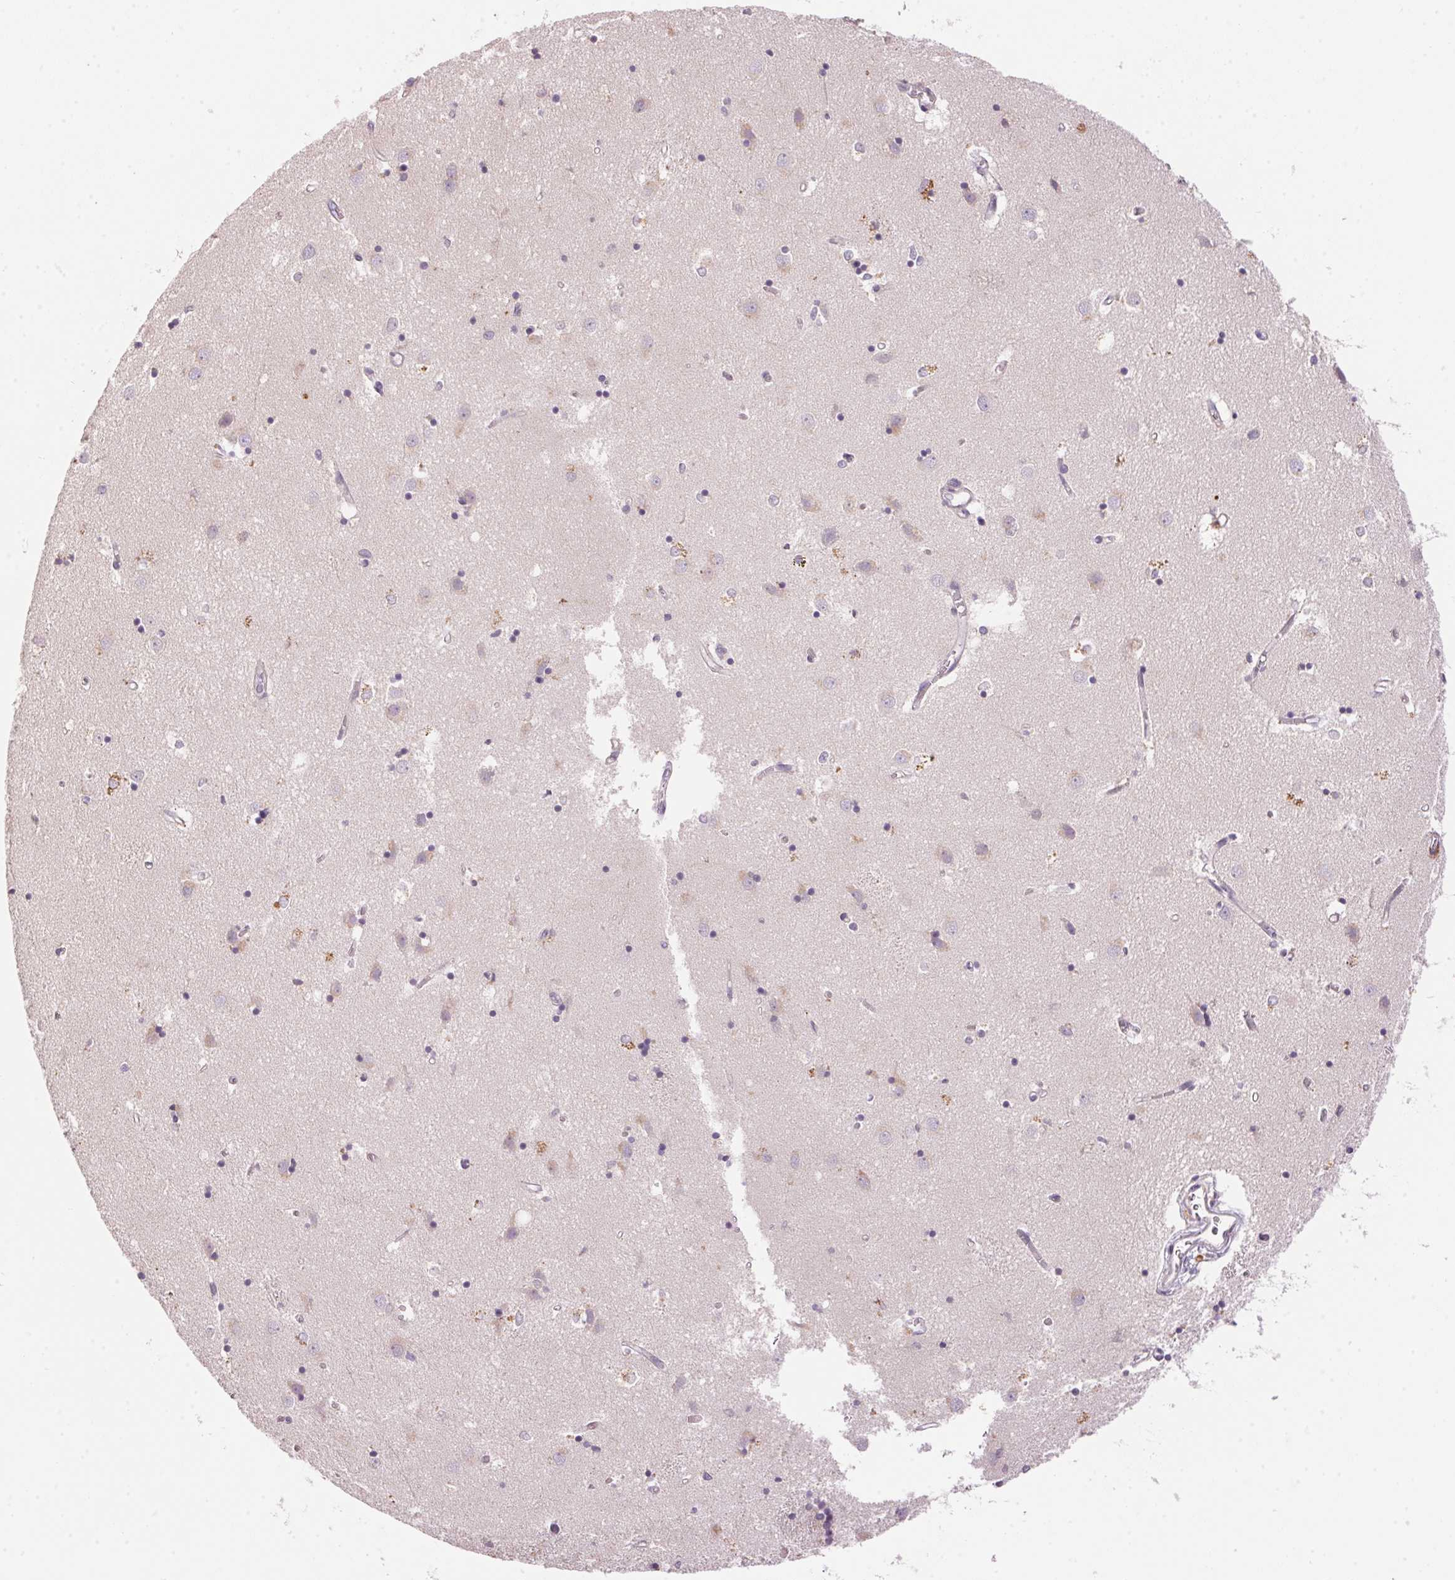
{"staining": {"intensity": "weak", "quantity": "<25%", "location": "cytoplasmic/membranous"}, "tissue": "caudate", "cell_type": "Glial cells", "image_type": "normal", "snomed": [{"axis": "morphology", "description": "Normal tissue, NOS"}, {"axis": "topography", "description": "Lateral ventricle wall"}], "caption": "The IHC photomicrograph has no significant positivity in glial cells of caudate.", "gene": "LYZL6", "patient": {"sex": "male", "age": 54}}